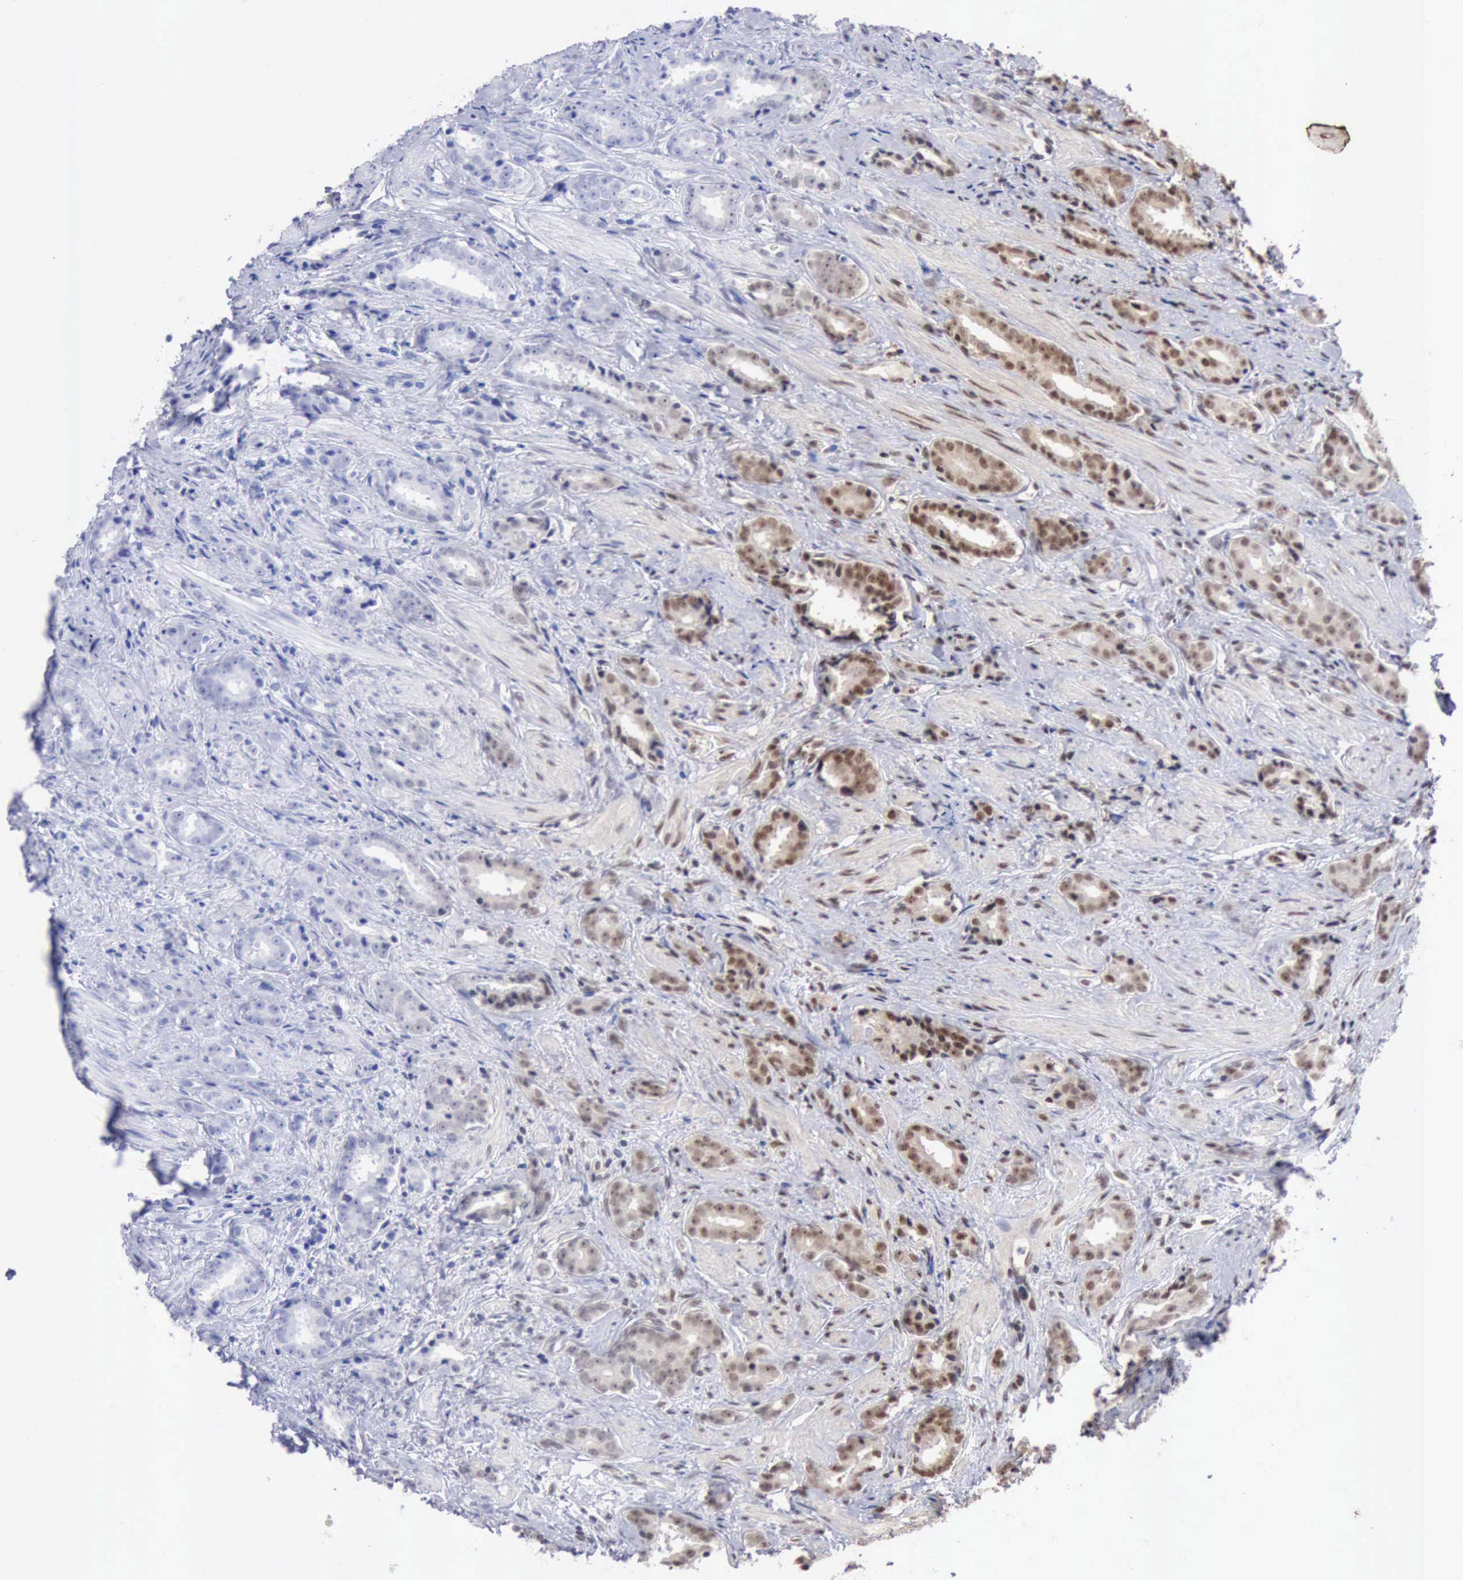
{"staining": {"intensity": "weak", "quantity": "25%-75%", "location": "nuclear"}, "tissue": "prostate cancer", "cell_type": "Tumor cells", "image_type": "cancer", "snomed": [{"axis": "morphology", "description": "Adenocarcinoma, Medium grade"}, {"axis": "topography", "description": "Prostate"}], "caption": "The photomicrograph reveals immunohistochemical staining of prostate cancer. There is weak nuclear staining is seen in approximately 25%-75% of tumor cells.", "gene": "TAF1", "patient": {"sex": "male", "age": 53}}